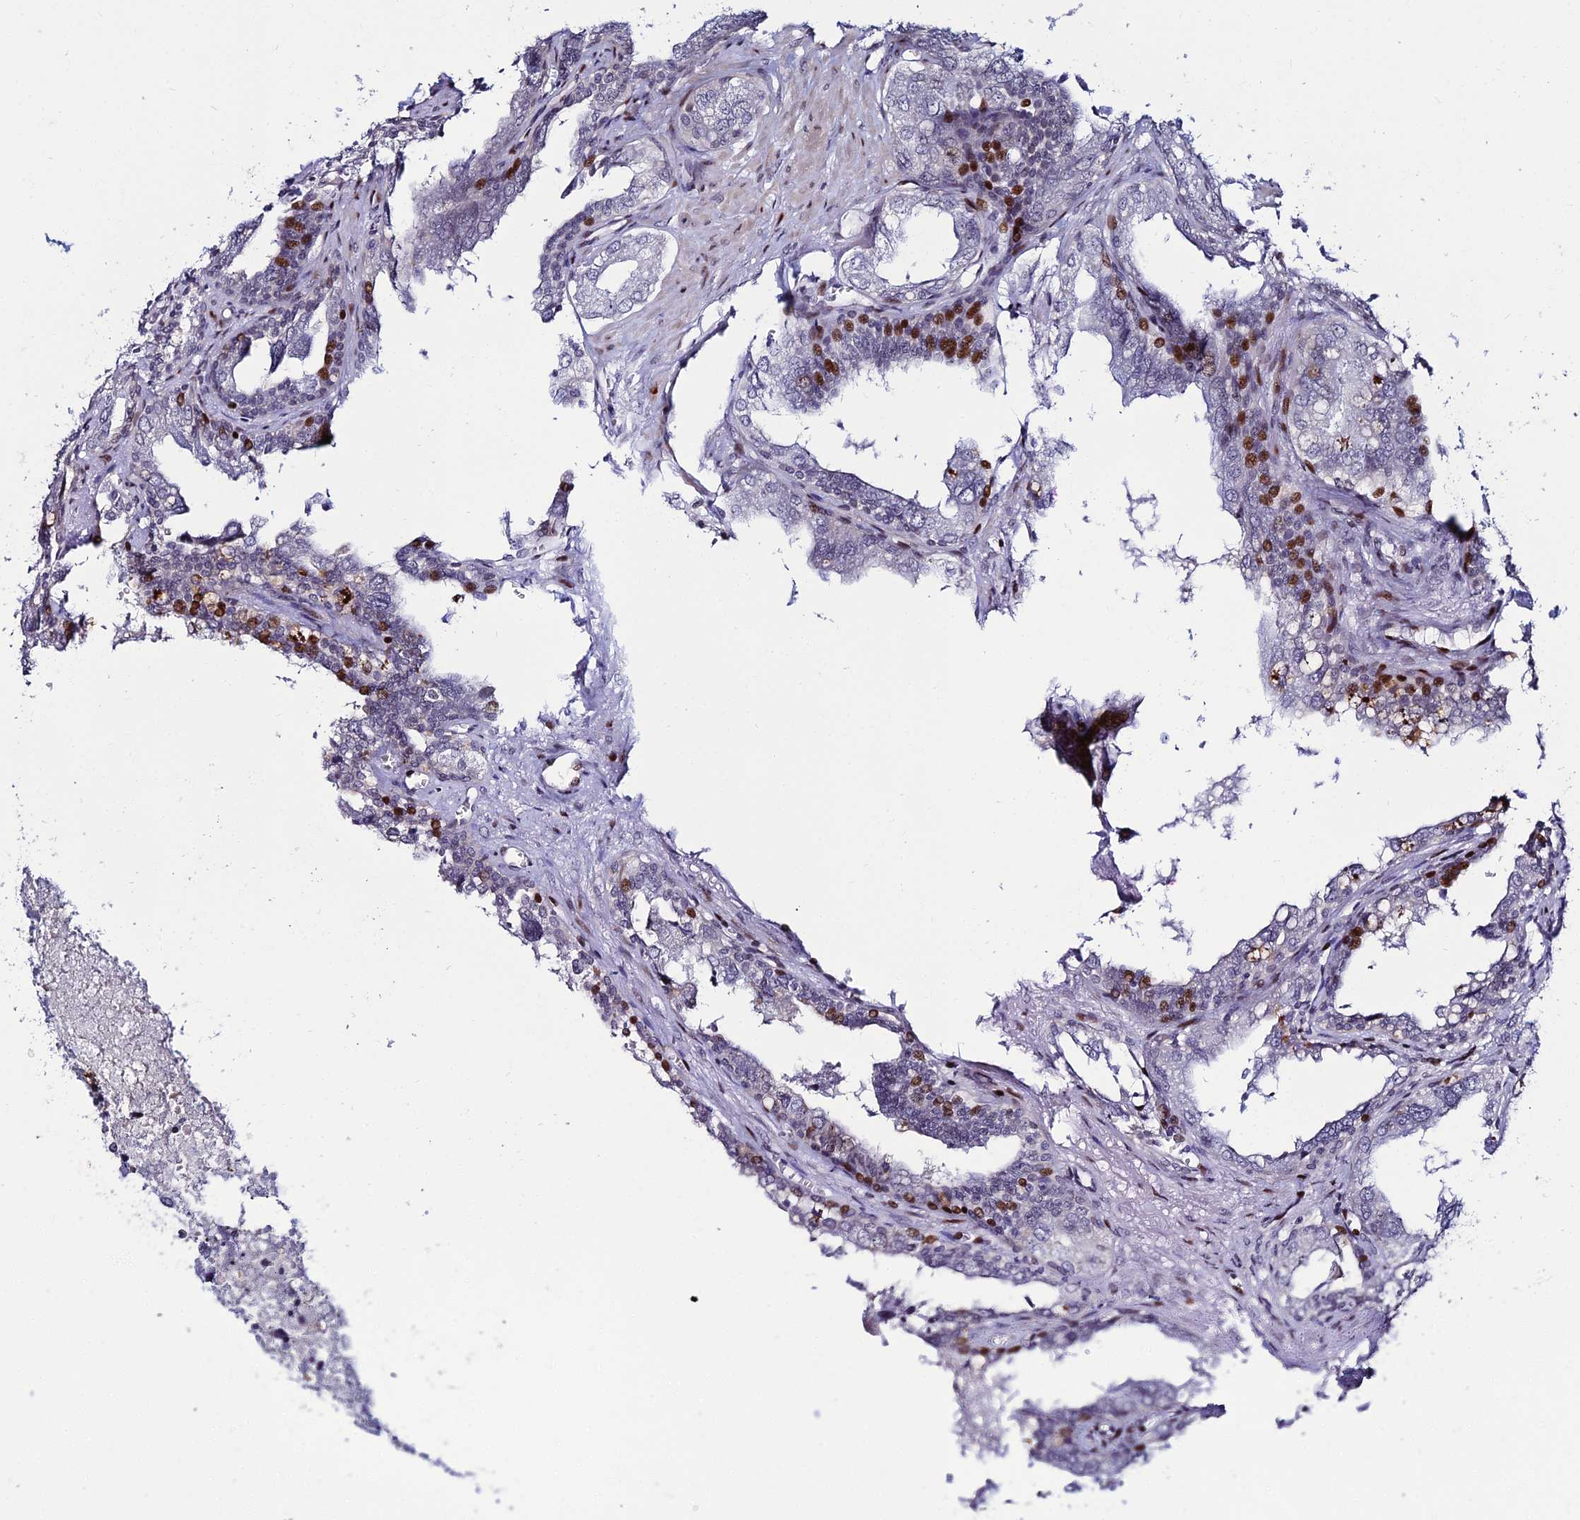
{"staining": {"intensity": "moderate", "quantity": "<25%", "location": "nuclear"}, "tissue": "seminal vesicle", "cell_type": "Glandular cells", "image_type": "normal", "snomed": [{"axis": "morphology", "description": "Normal tissue, NOS"}, {"axis": "topography", "description": "Seminal veicle"}], "caption": "This photomicrograph reveals immunohistochemistry (IHC) staining of unremarkable seminal vesicle, with low moderate nuclear staining in approximately <25% of glandular cells.", "gene": "TAF9B", "patient": {"sex": "male", "age": 67}}